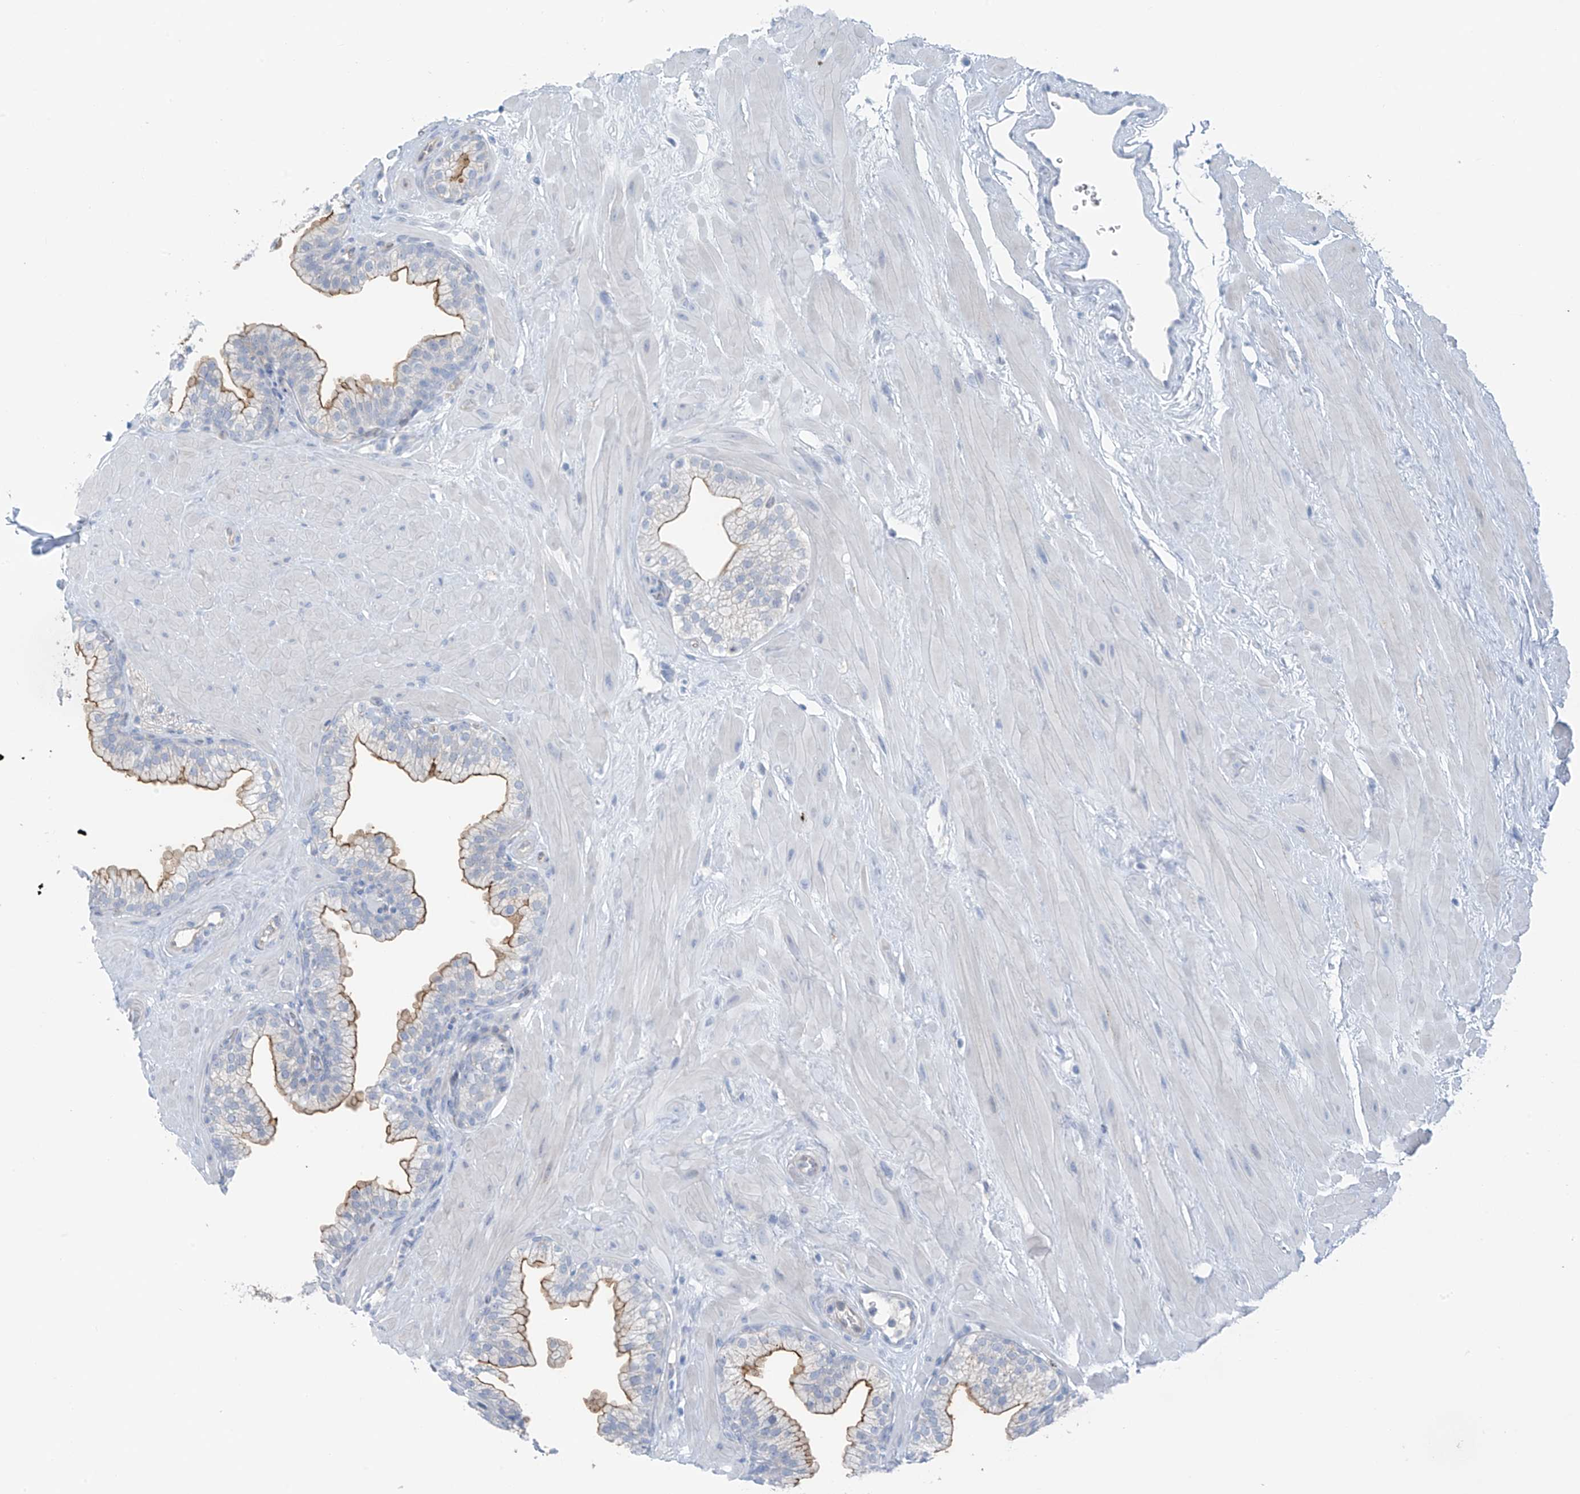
{"staining": {"intensity": "moderate", "quantity": "25%-75%", "location": "cytoplasmic/membranous"}, "tissue": "prostate", "cell_type": "Glandular cells", "image_type": "normal", "snomed": [{"axis": "morphology", "description": "Normal tissue, NOS"}, {"axis": "morphology", "description": "Urothelial carcinoma, Low grade"}, {"axis": "topography", "description": "Urinary bladder"}, {"axis": "topography", "description": "Prostate"}], "caption": "Prostate stained with DAB immunohistochemistry (IHC) shows medium levels of moderate cytoplasmic/membranous staining in about 25%-75% of glandular cells.", "gene": "ZNF793", "patient": {"sex": "male", "age": 60}}